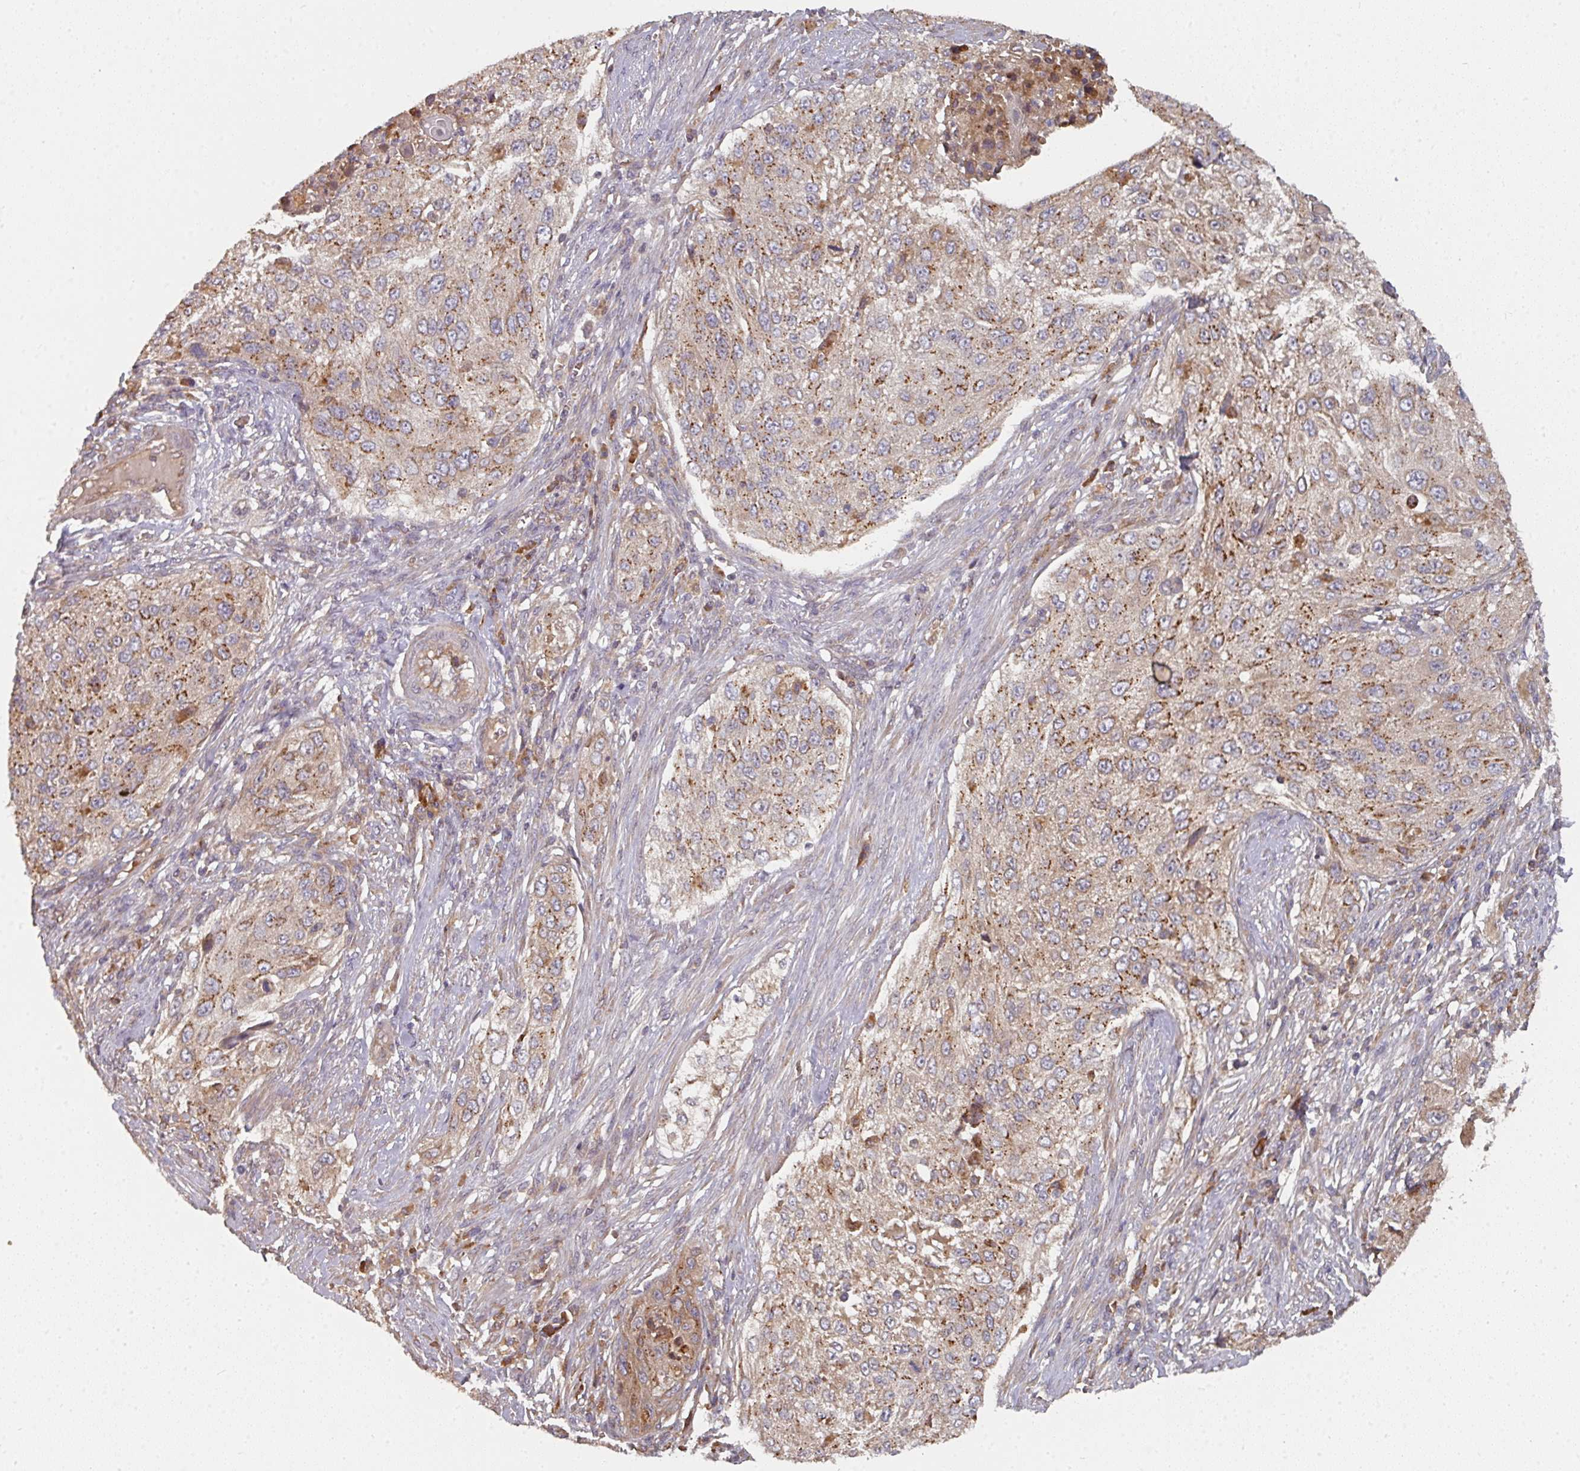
{"staining": {"intensity": "moderate", "quantity": ">75%", "location": "cytoplasmic/membranous"}, "tissue": "cervical cancer", "cell_type": "Tumor cells", "image_type": "cancer", "snomed": [{"axis": "morphology", "description": "Squamous cell carcinoma, NOS"}, {"axis": "topography", "description": "Cervix"}], "caption": "Protein expression analysis of human cervical squamous cell carcinoma reveals moderate cytoplasmic/membranous expression in approximately >75% of tumor cells.", "gene": "EDEM2", "patient": {"sex": "female", "age": 42}}